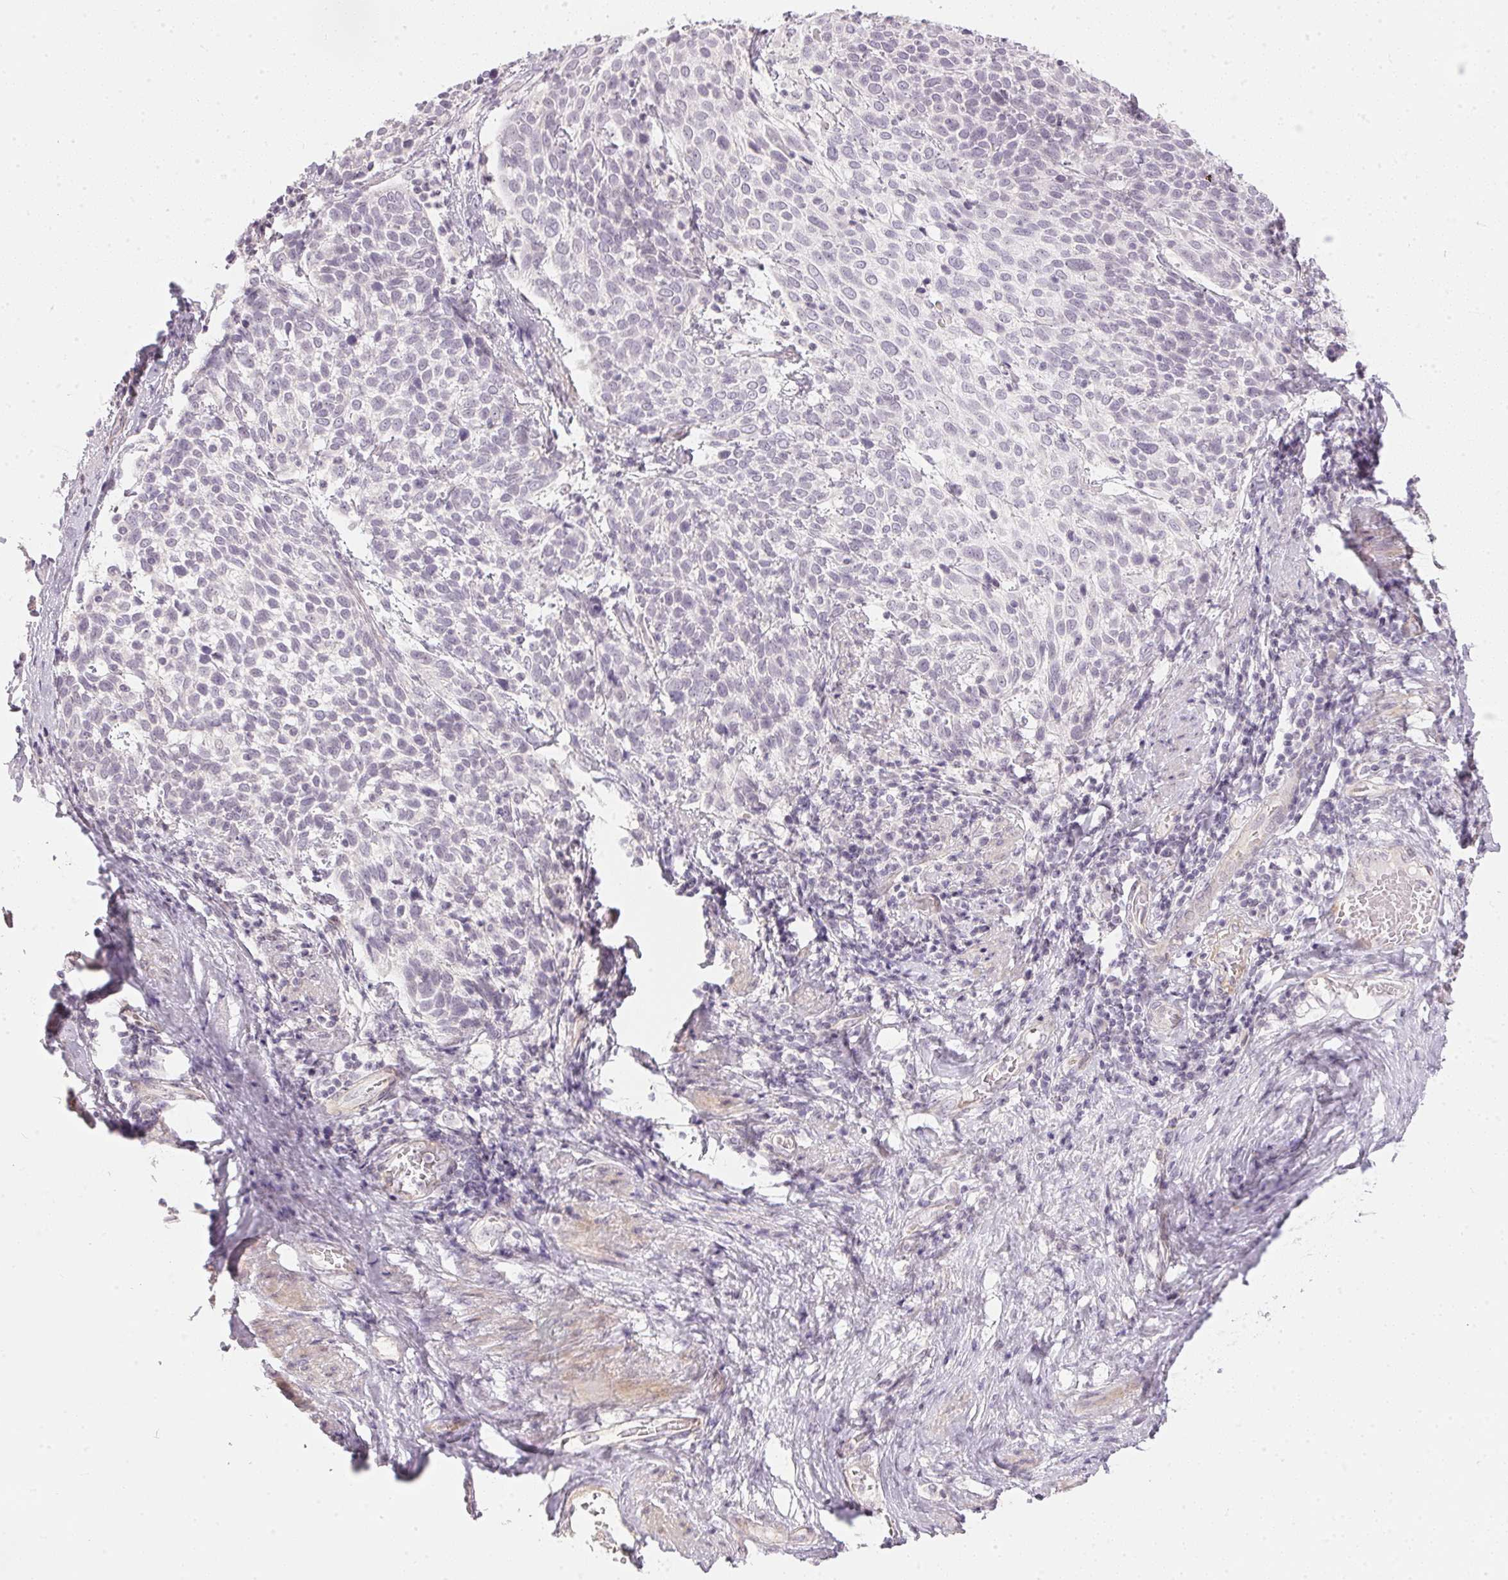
{"staining": {"intensity": "negative", "quantity": "none", "location": "none"}, "tissue": "cervical cancer", "cell_type": "Tumor cells", "image_type": "cancer", "snomed": [{"axis": "morphology", "description": "Squamous cell carcinoma, NOS"}, {"axis": "topography", "description": "Cervix"}], "caption": "The photomicrograph reveals no significant staining in tumor cells of squamous cell carcinoma (cervical). Nuclei are stained in blue.", "gene": "GDAP1L1", "patient": {"sex": "female", "age": 61}}